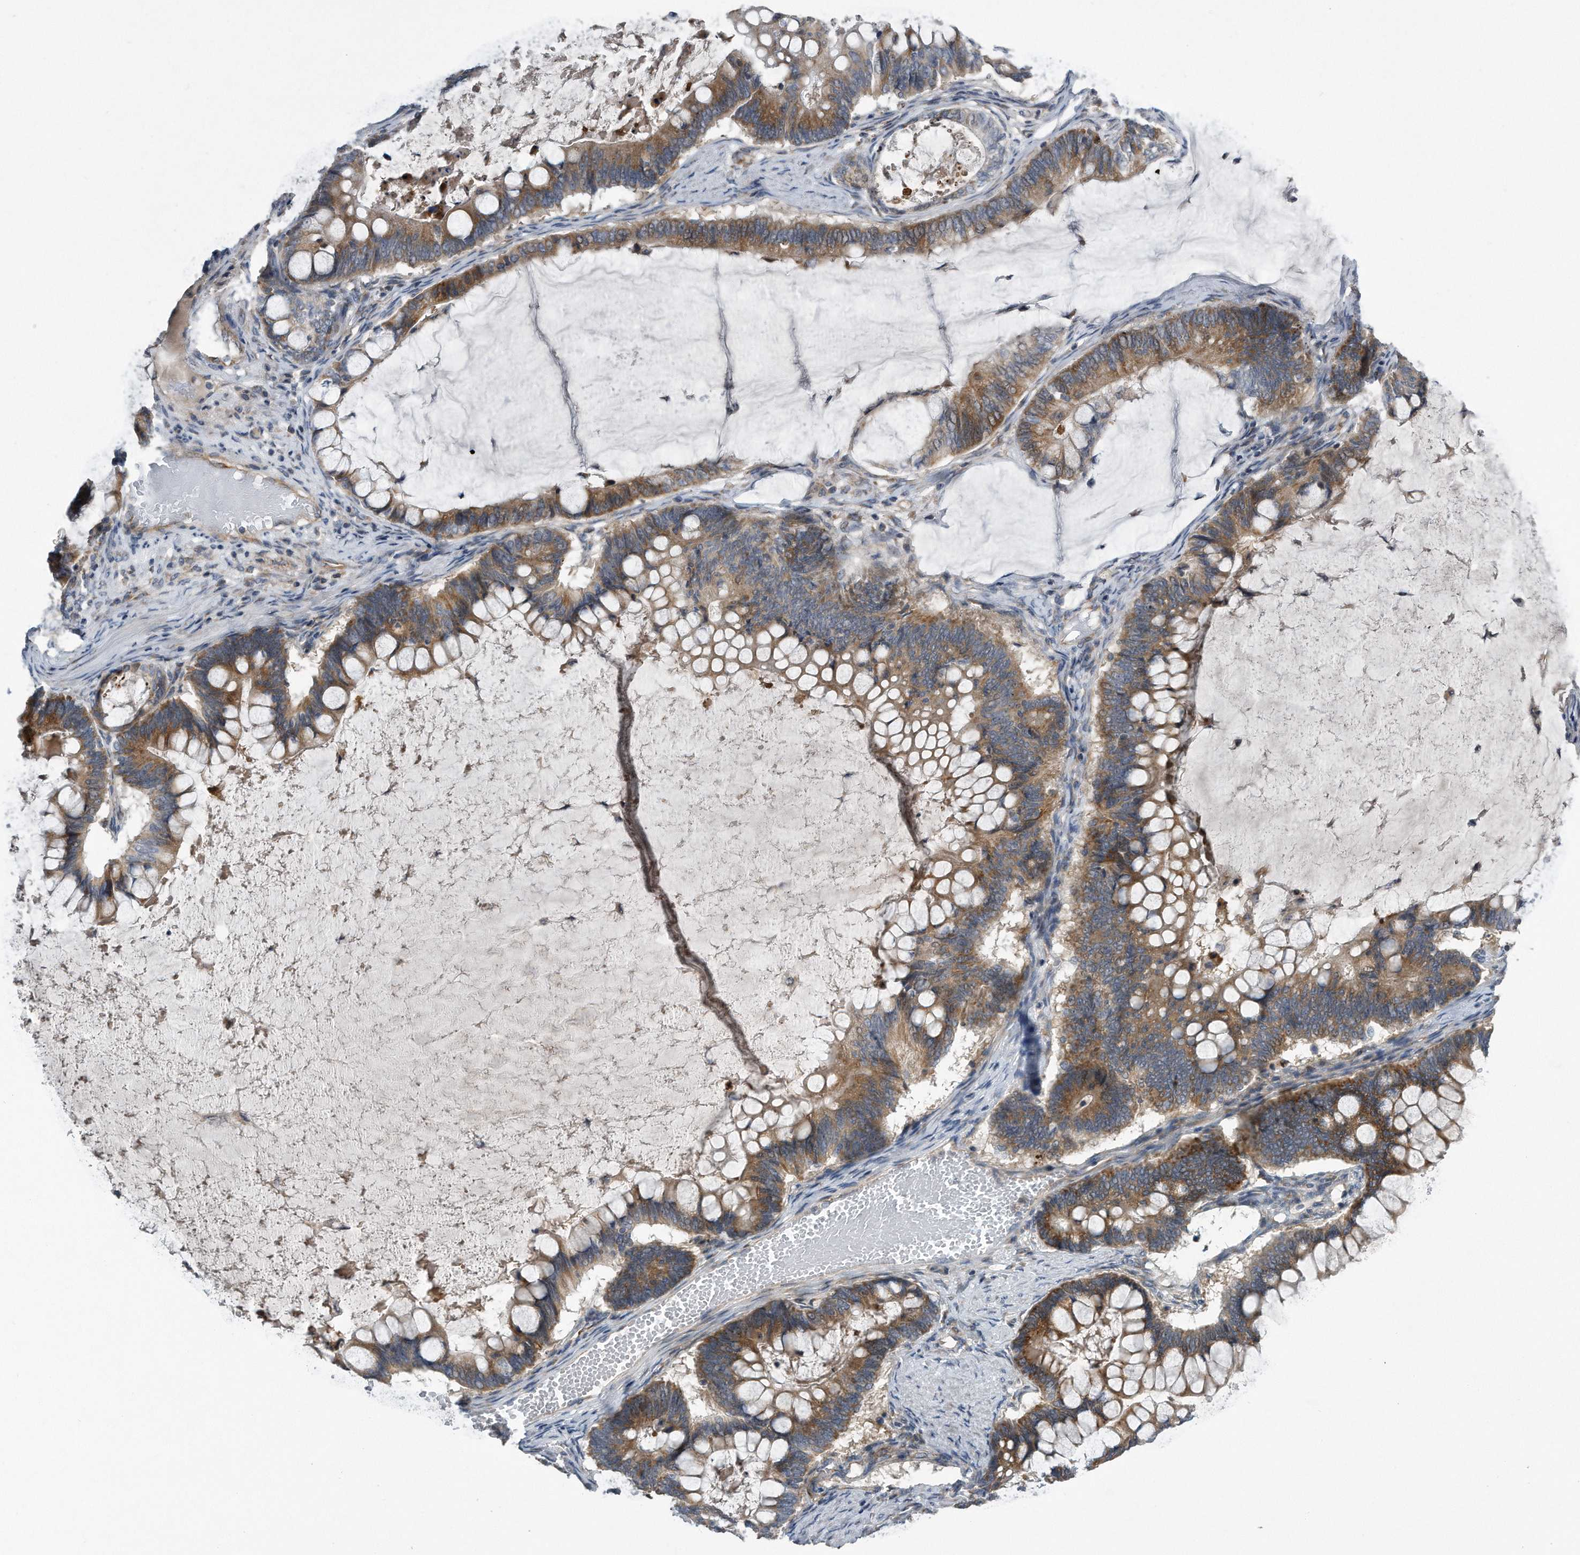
{"staining": {"intensity": "moderate", "quantity": ">75%", "location": "cytoplasmic/membranous"}, "tissue": "ovarian cancer", "cell_type": "Tumor cells", "image_type": "cancer", "snomed": [{"axis": "morphology", "description": "Cystadenocarcinoma, mucinous, NOS"}, {"axis": "topography", "description": "Ovary"}], "caption": "Ovarian mucinous cystadenocarcinoma was stained to show a protein in brown. There is medium levels of moderate cytoplasmic/membranous expression in about >75% of tumor cells. The staining was performed using DAB (3,3'-diaminobenzidine) to visualize the protein expression in brown, while the nuclei were stained in blue with hematoxylin (Magnification: 20x).", "gene": "LYRM4", "patient": {"sex": "female", "age": 61}}